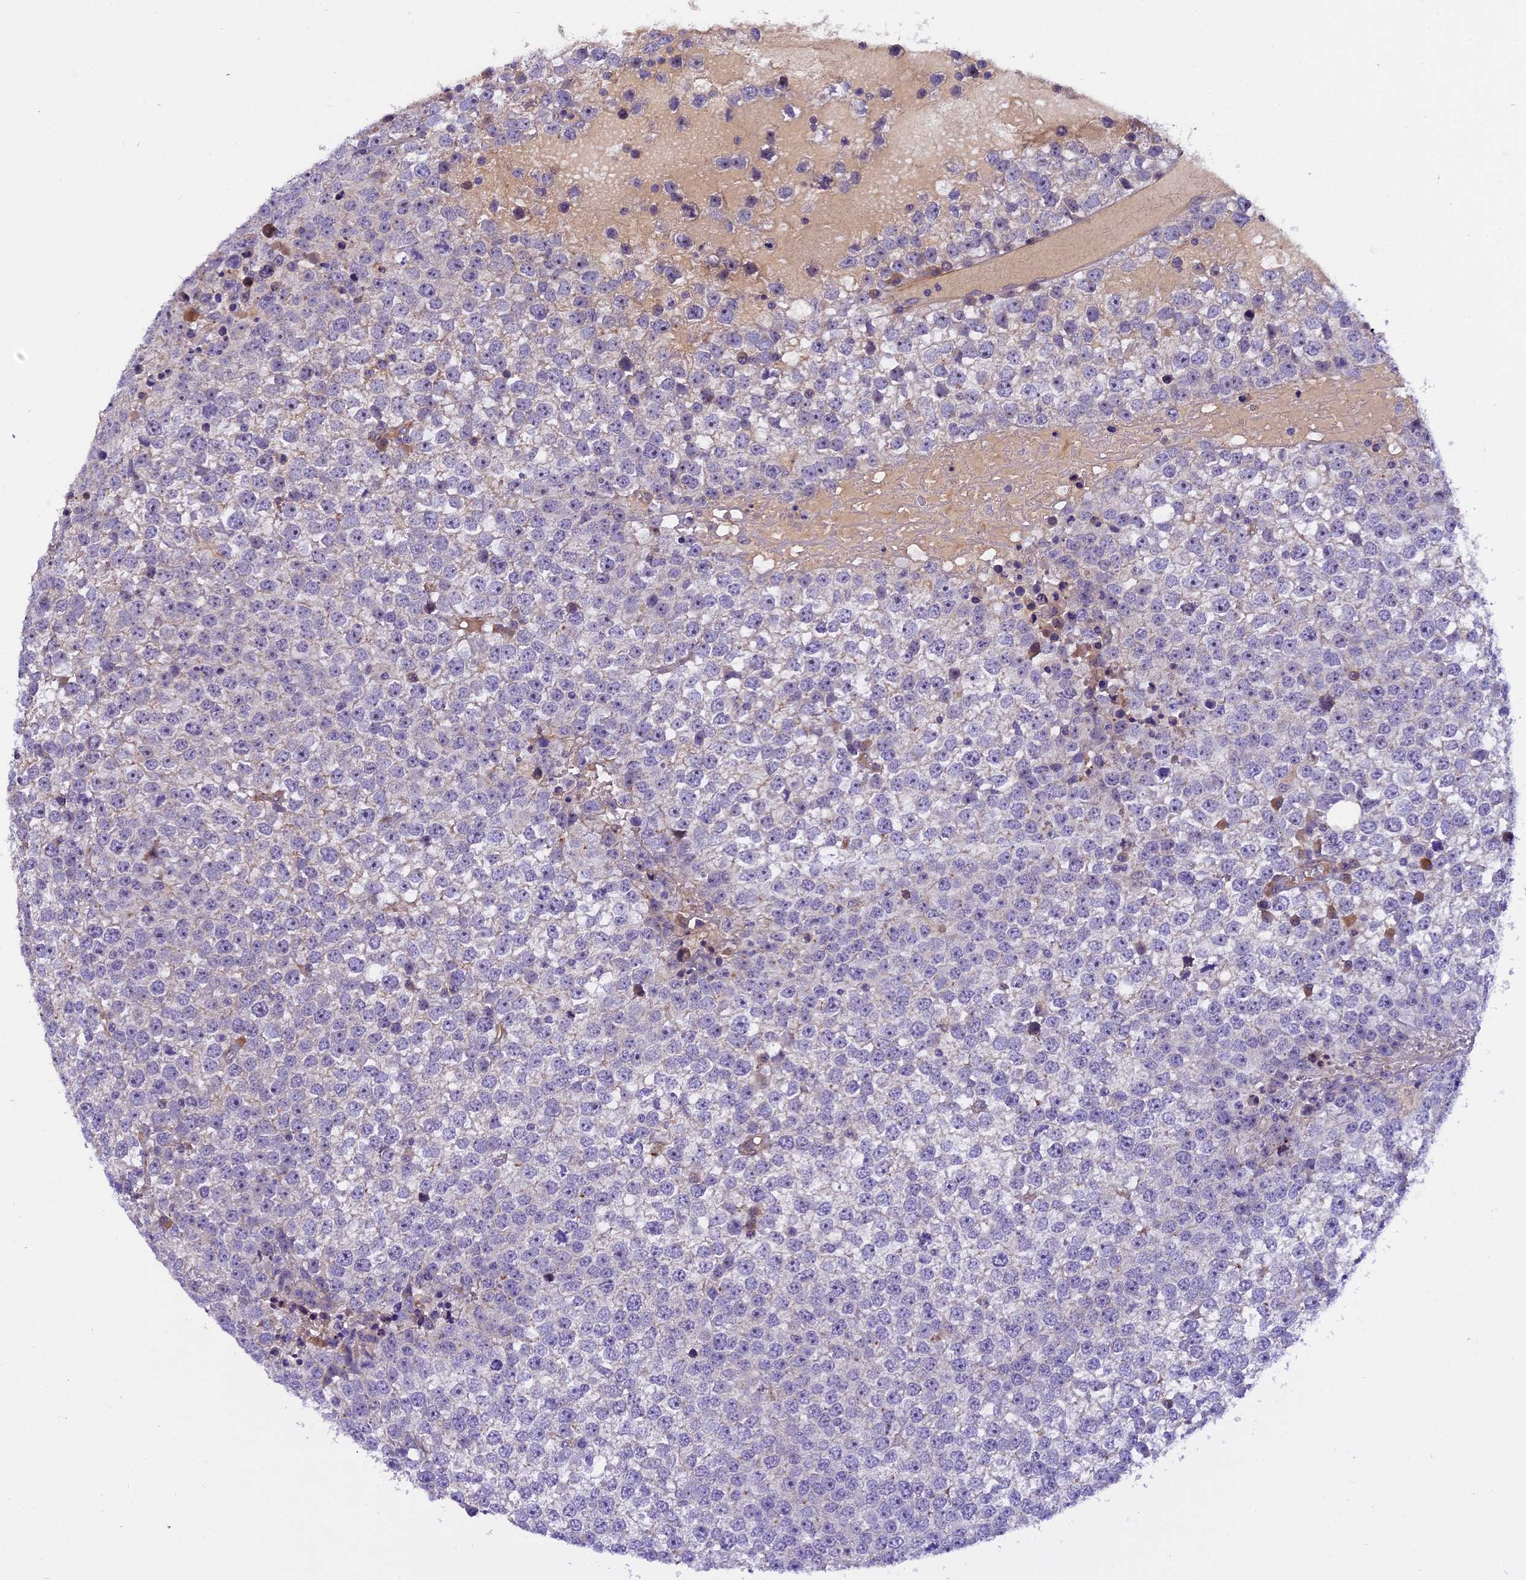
{"staining": {"intensity": "negative", "quantity": "none", "location": "none"}, "tissue": "testis cancer", "cell_type": "Tumor cells", "image_type": "cancer", "snomed": [{"axis": "morphology", "description": "Seminoma, NOS"}, {"axis": "topography", "description": "Testis"}], "caption": "Tumor cells are negative for brown protein staining in testis cancer (seminoma).", "gene": "CCDC32", "patient": {"sex": "male", "age": 65}}